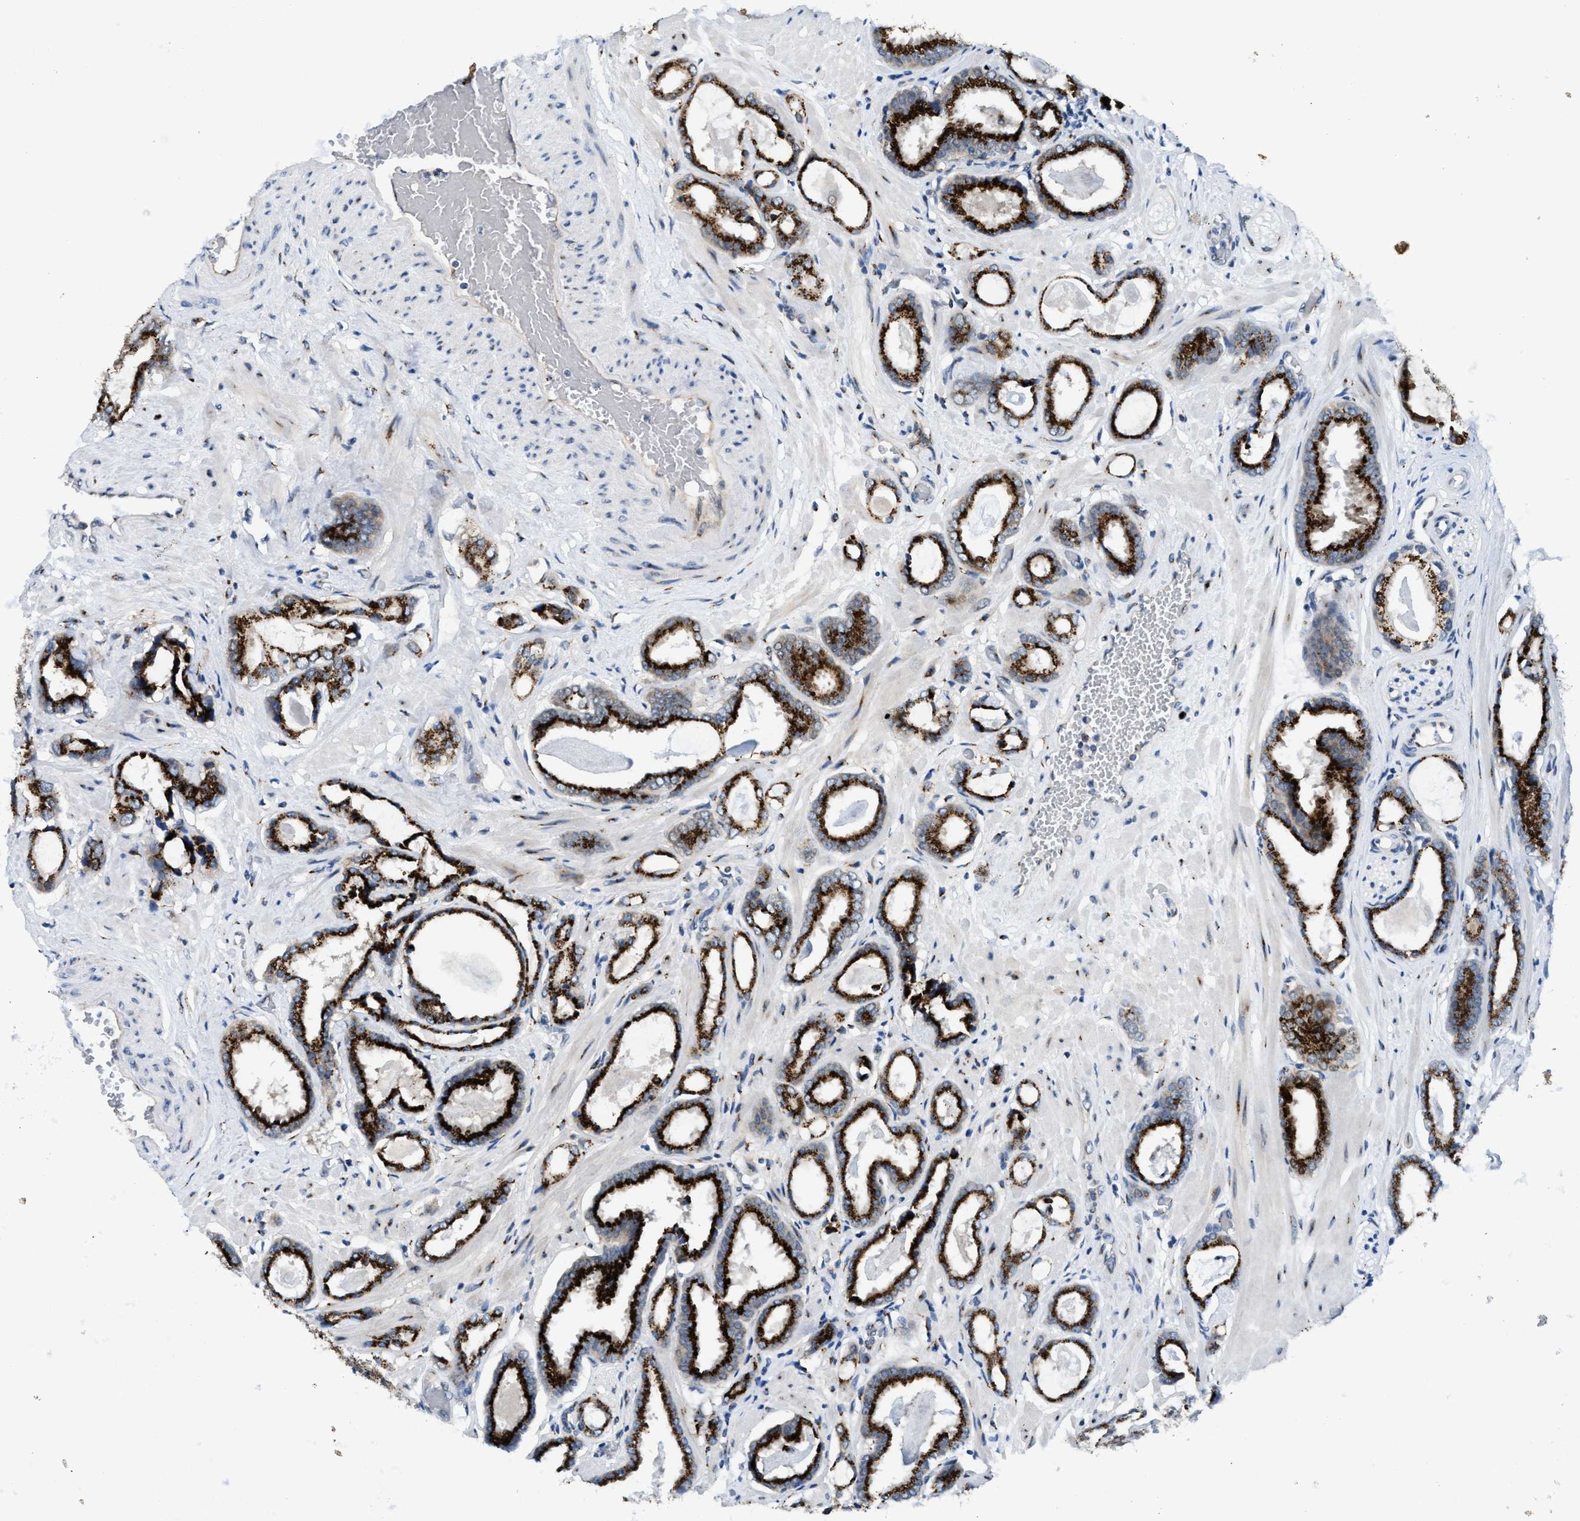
{"staining": {"intensity": "strong", "quantity": ">75%", "location": "cytoplasmic/membranous"}, "tissue": "prostate cancer", "cell_type": "Tumor cells", "image_type": "cancer", "snomed": [{"axis": "morphology", "description": "Adenocarcinoma, Low grade"}, {"axis": "topography", "description": "Prostate"}], "caption": "Immunohistochemistry of prostate cancer (low-grade adenocarcinoma) exhibits high levels of strong cytoplasmic/membranous staining in about >75% of tumor cells. (Brightfield microscopy of DAB IHC at high magnification).", "gene": "SLC38A10", "patient": {"sex": "male", "age": 53}}